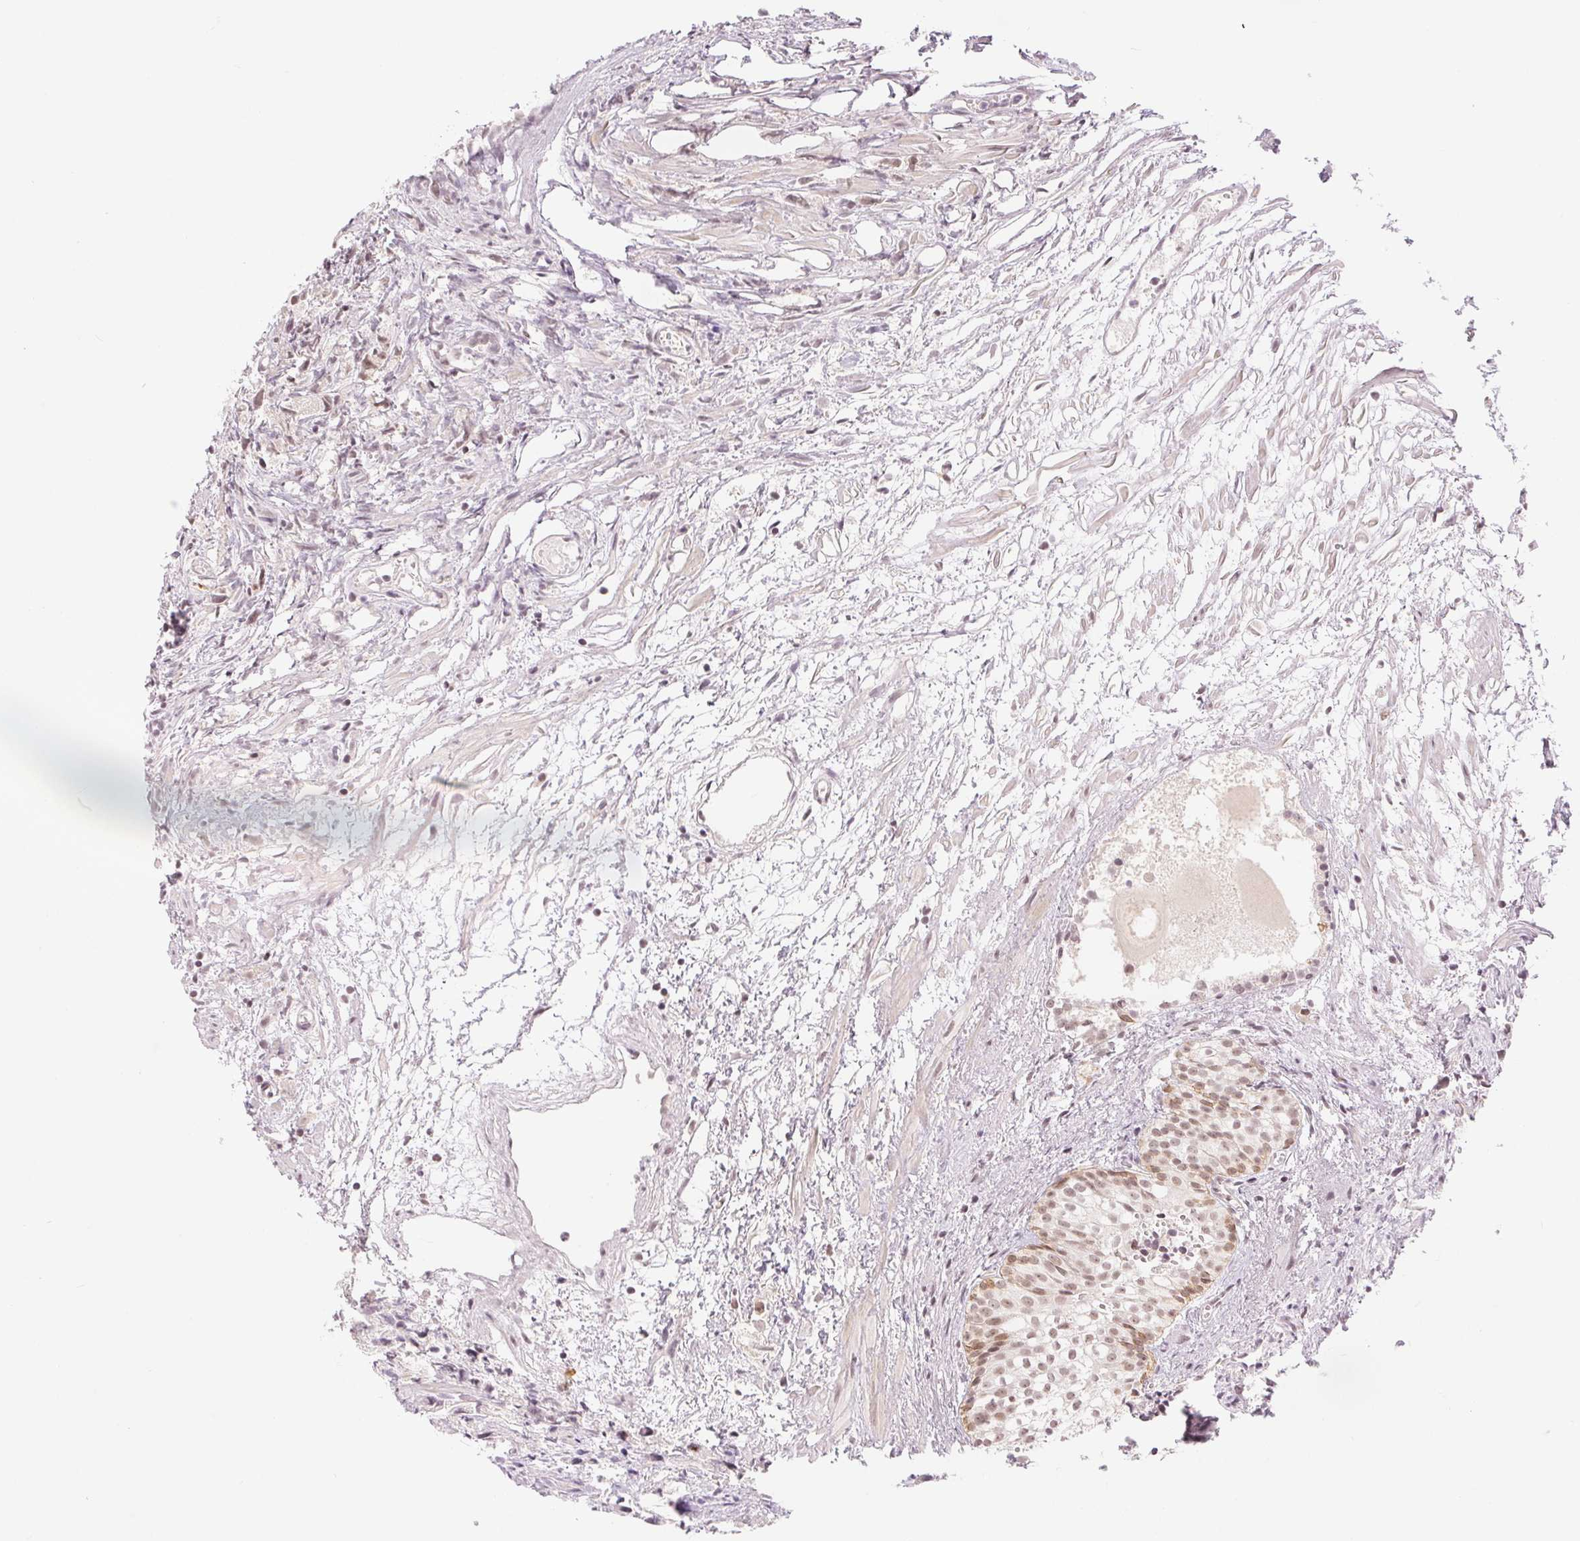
{"staining": {"intensity": "moderate", "quantity": ">75%", "location": "nuclear"}, "tissue": "prostate cancer", "cell_type": "Tumor cells", "image_type": "cancer", "snomed": [{"axis": "morphology", "description": "Adenocarcinoma, High grade"}, {"axis": "topography", "description": "Prostate"}], "caption": "Tumor cells exhibit medium levels of moderate nuclear expression in approximately >75% of cells in prostate cancer (high-grade adenocarcinoma).", "gene": "DEK", "patient": {"sex": "male", "age": 75}}